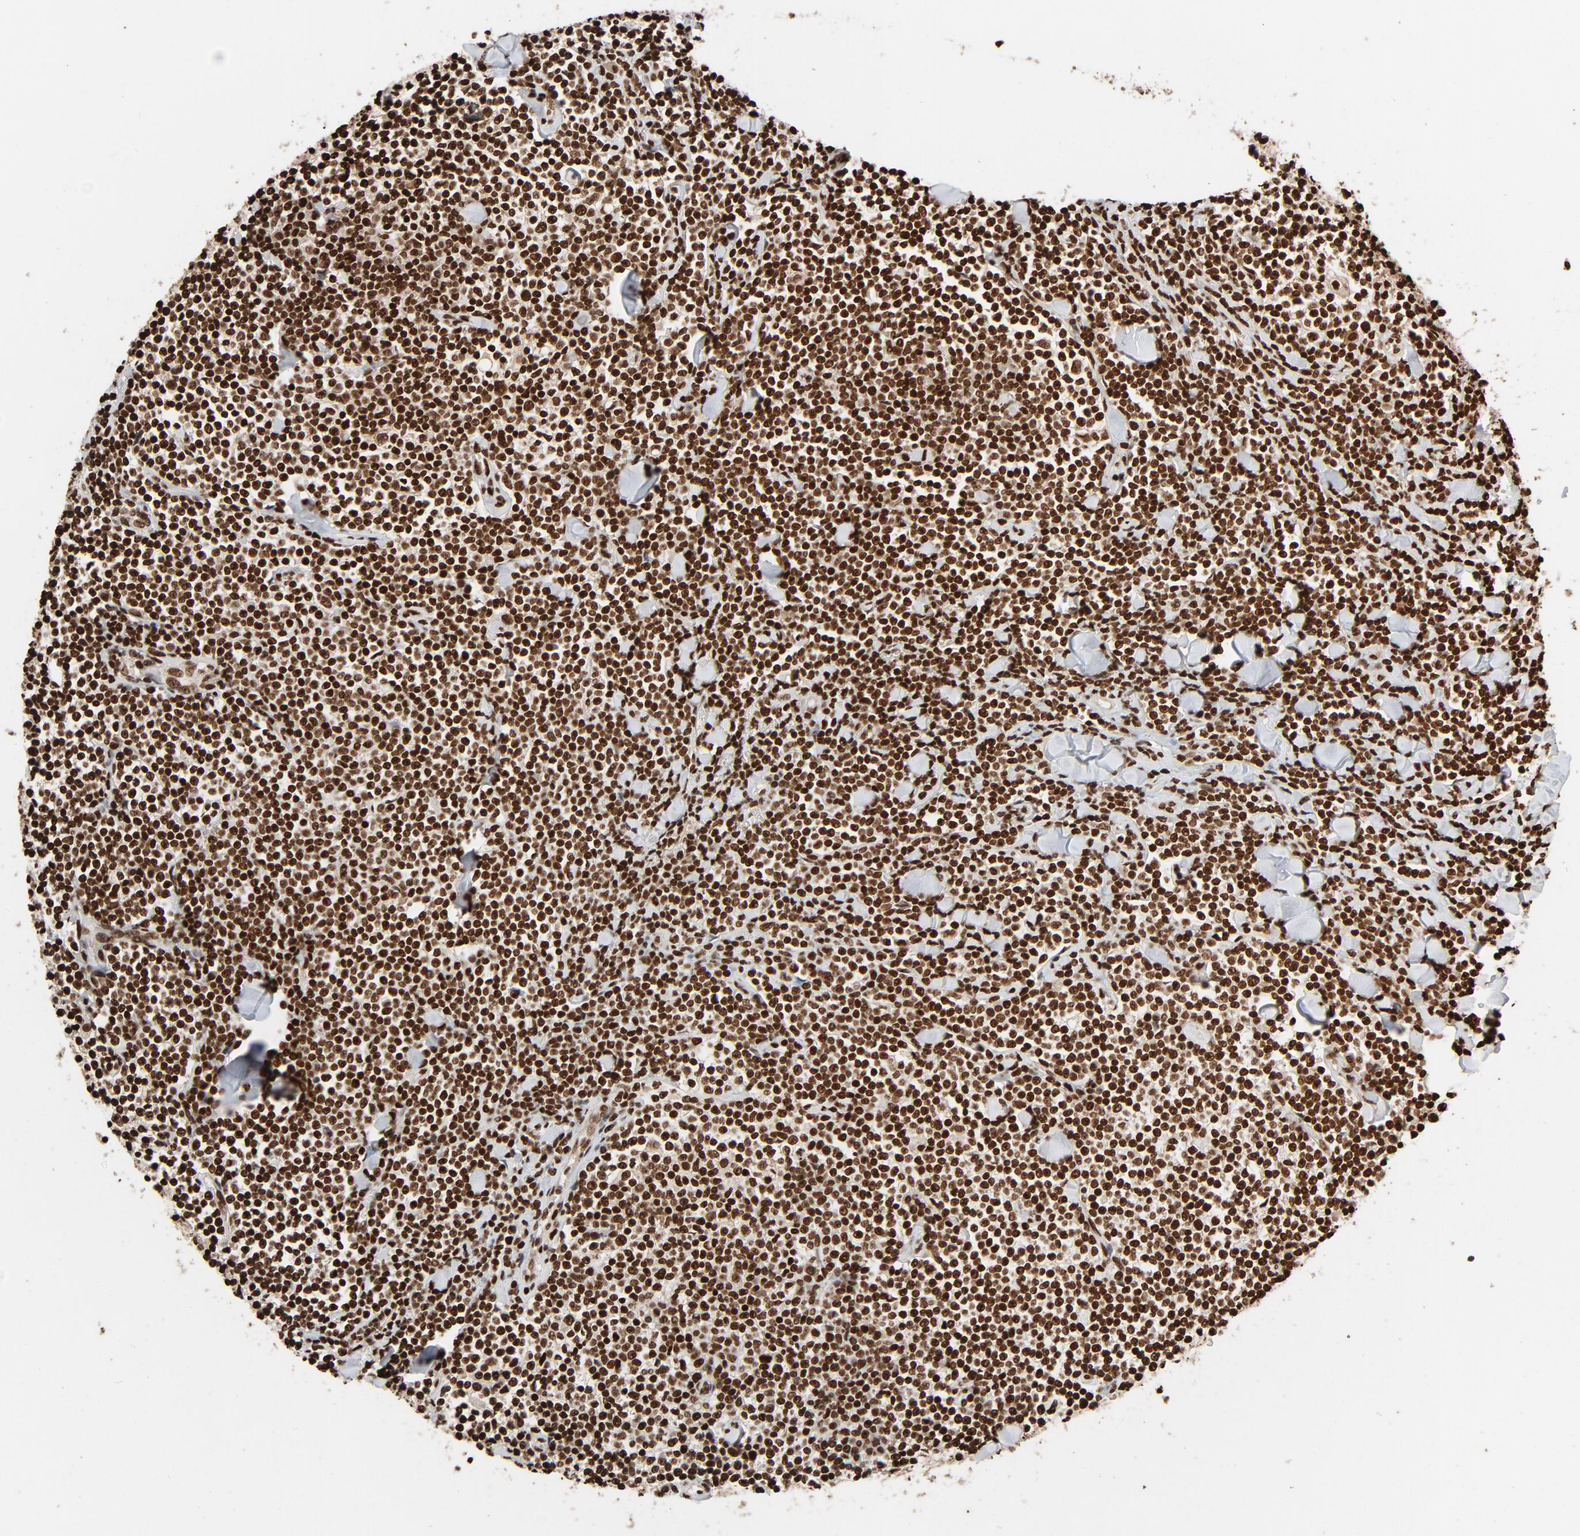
{"staining": {"intensity": "strong", "quantity": ">75%", "location": "nuclear"}, "tissue": "lymphoma", "cell_type": "Tumor cells", "image_type": "cancer", "snomed": [{"axis": "morphology", "description": "Malignant lymphoma, non-Hodgkin's type, Low grade"}, {"axis": "topography", "description": "Soft tissue"}], "caption": "Immunohistochemical staining of lymphoma reveals high levels of strong nuclear protein staining in approximately >75% of tumor cells. (DAB (3,3'-diaminobenzidine) IHC with brightfield microscopy, high magnification).", "gene": "TP53BP1", "patient": {"sex": "male", "age": 92}}